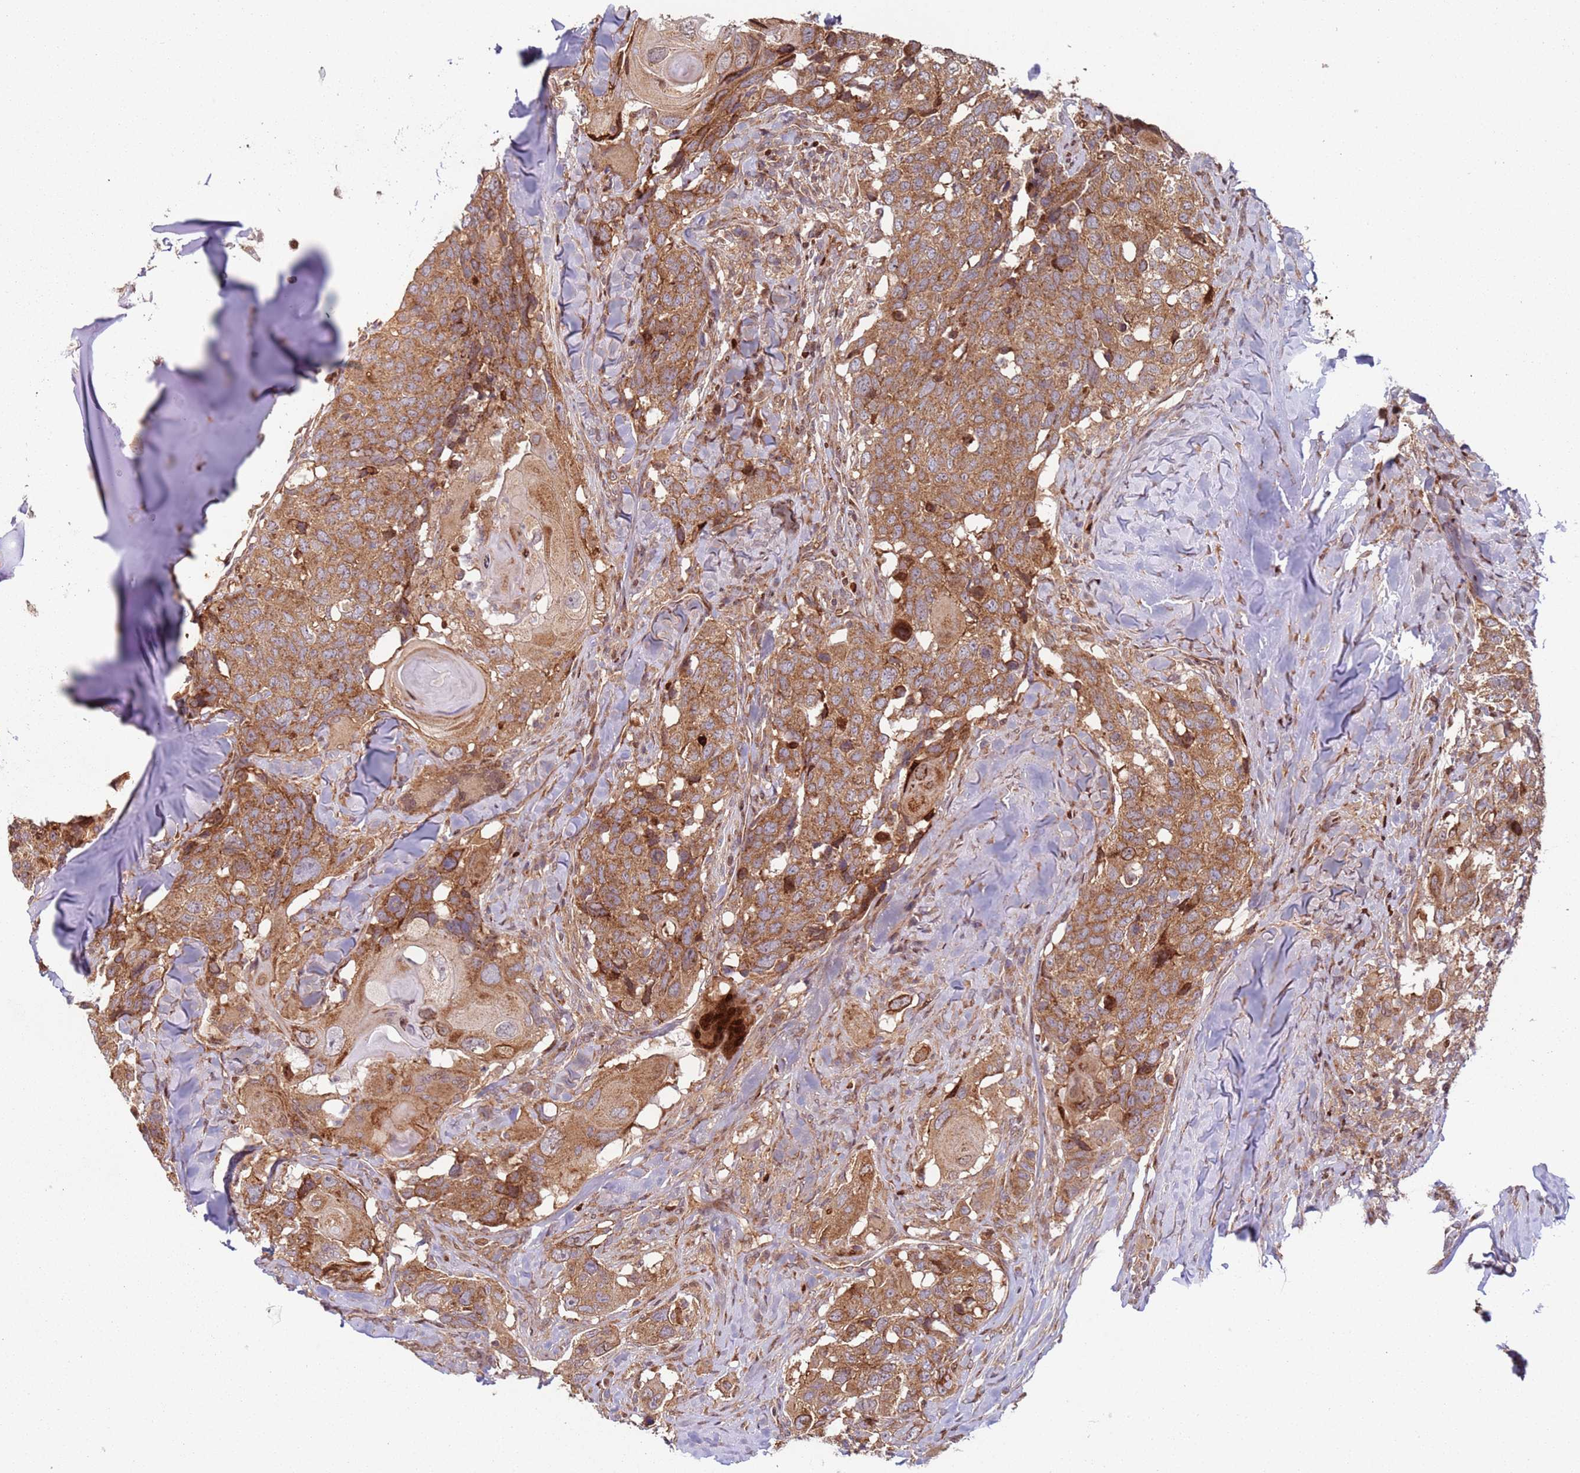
{"staining": {"intensity": "moderate", "quantity": ">75%", "location": "cytoplasmic/membranous"}, "tissue": "head and neck cancer", "cell_type": "Tumor cells", "image_type": "cancer", "snomed": [{"axis": "morphology", "description": "Normal tissue, NOS"}, {"axis": "morphology", "description": "Squamous cell carcinoma, NOS"}, {"axis": "topography", "description": "Skeletal muscle"}, {"axis": "topography", "description": "Vascular tissue"}, {"axis": "topography", "description": "Peripheral nerve tissue"}, {"axis": "topography", "description": "Head-Neck"}], "caption": "Squamous cell carcinoma (head and neck) stained with IHC reveals moderate cytoplasmic/membranous staining in approximately >75% of tumor cells.", "gene": "HNRNPLL", "patient": {"sex": "male", "age": 66}}